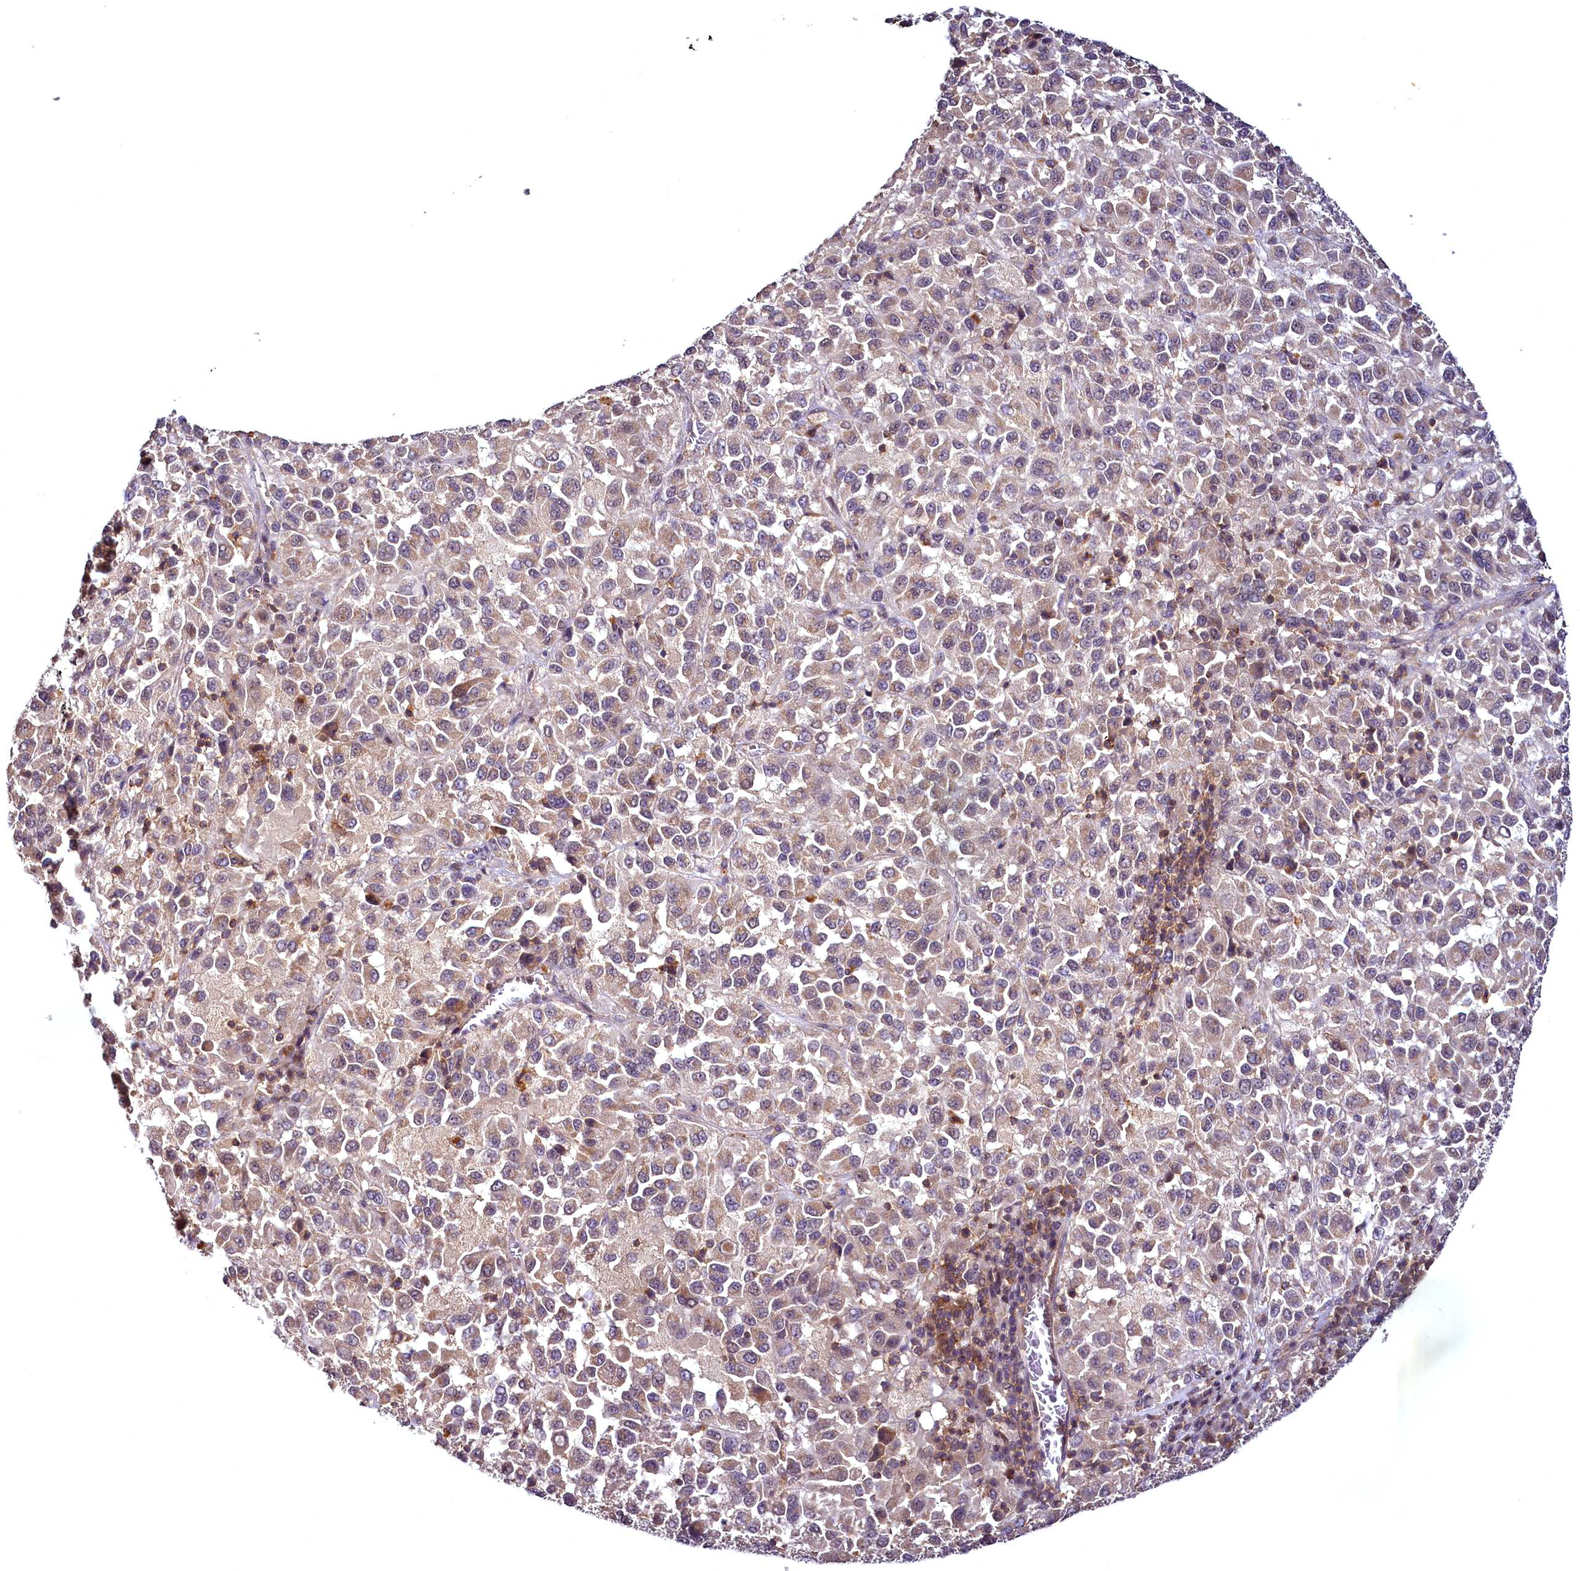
{"staining": {"intensity": "weak", "quantity": "25%-75%", "location": "cytoplasmic/membranous"}, "tissue": "melanoma", "cell_type": "Tumor cells", "image_type": "cancer", "snomed": [{"axis": "morphology", "description": "Malignant melanoma, Metastatic site"}, {"axis": "topography", "description": "Lung"}], "caption": "Tumor cells exhibit low levels of weak cytoplasmic/membranous staining in approximately 25%-75% of cells in malignant melanoma (metastatic site). (DAB = brown stain, brightfield microscopy at high magnification).", "gene": "TMEM39A", "patient": {"sex": "male", "age": 64}}